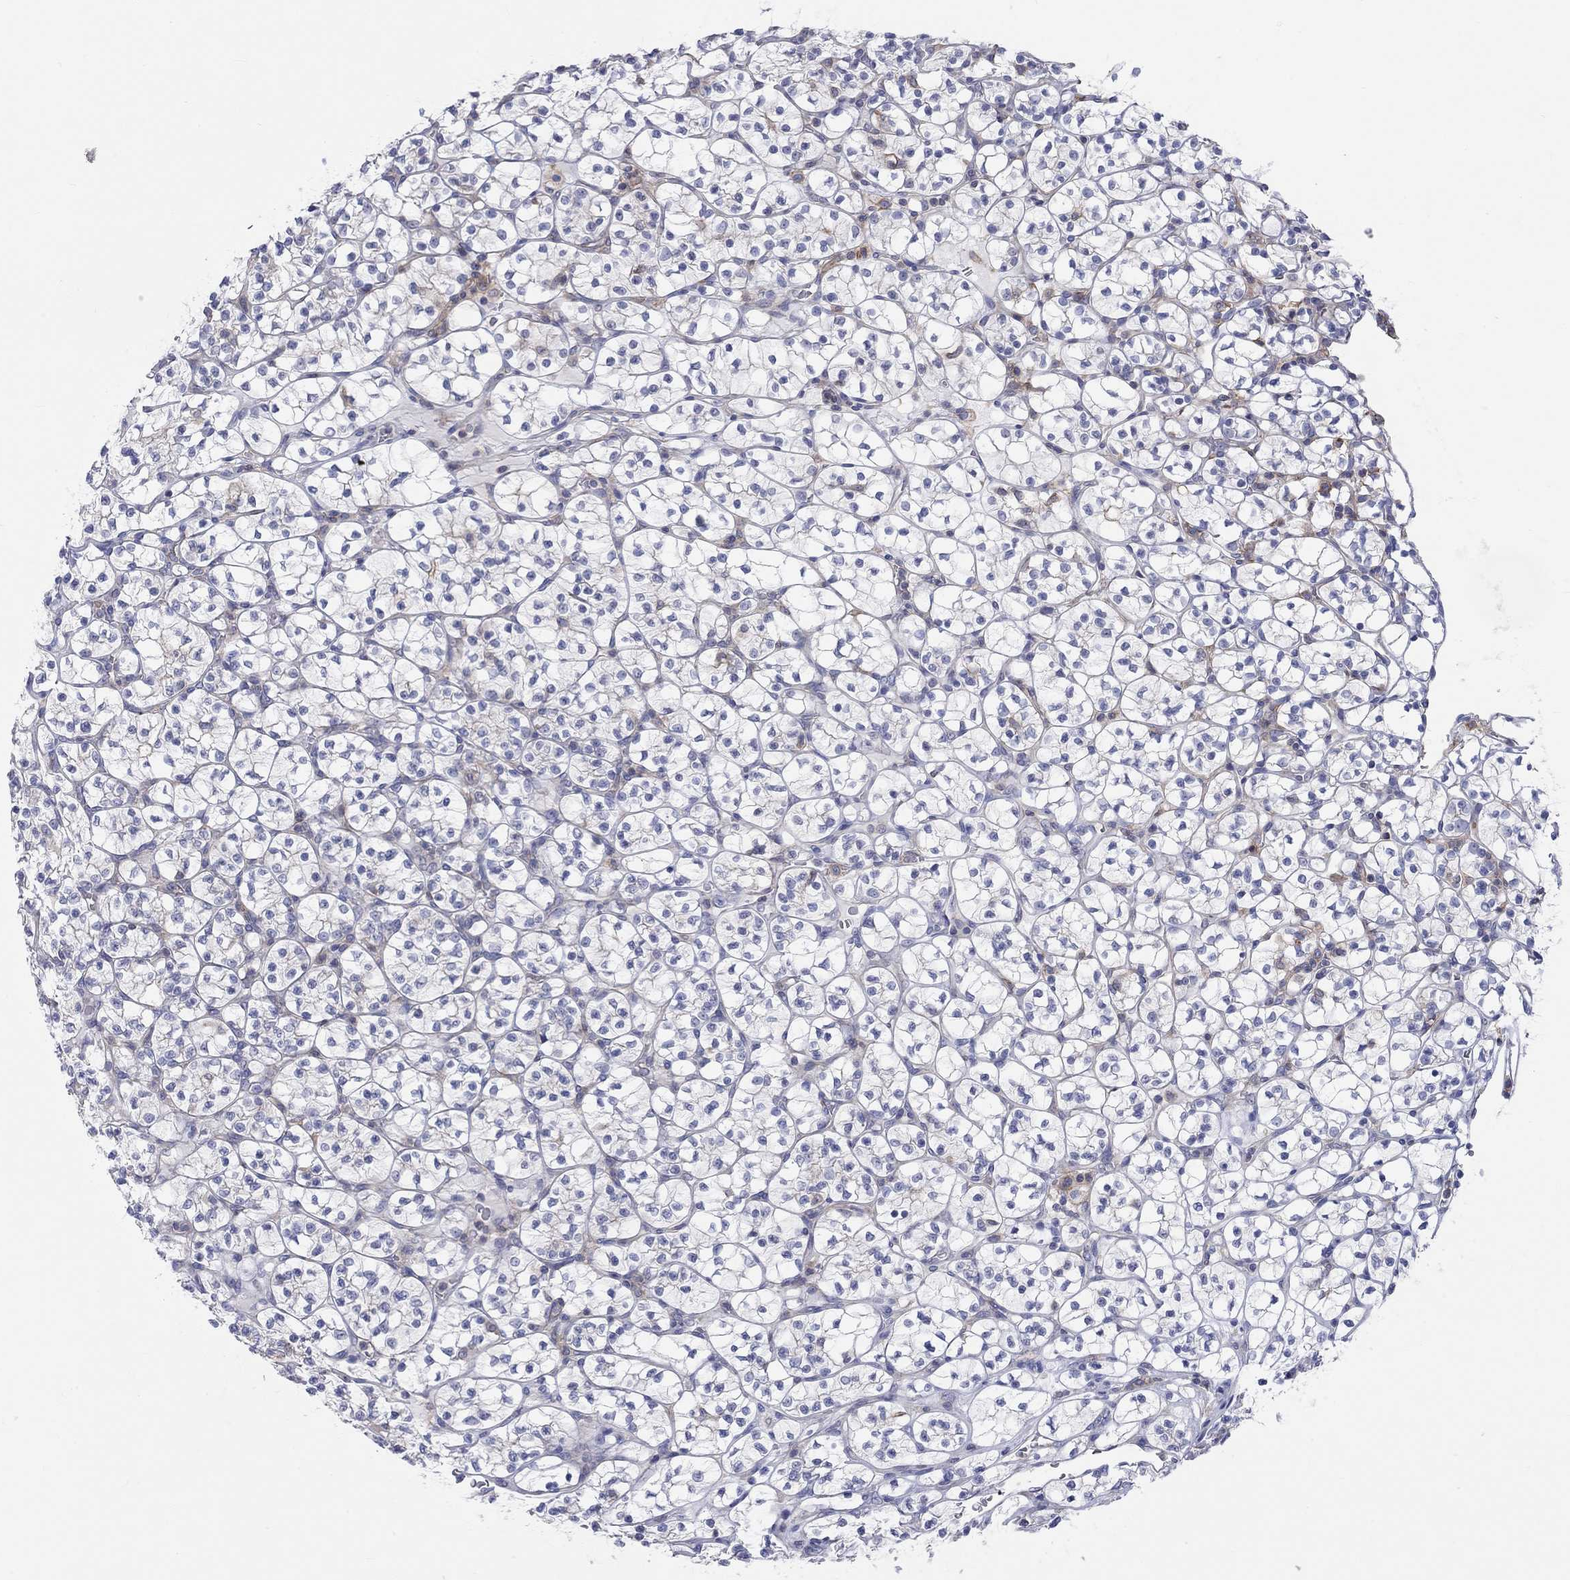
{"staining": {"intensity": "negative", "quantity": "none", "location": "none"}, "tissue": "renal cancer", "cell_type": "Tumor cells", "image_type": "cancer", "snomed": [{"axis": "morphology", "description": "Adenocarcinoma, NOS"}, {"axis": "topography", "description": "Kidney"}], "caption": "An immunohistochemistry (IHC) histopathology image of renal adenocarcinoma is shown. There is no staining in tumor cells of renal adenocarcinoma. Nuclei are stained in blue.", "gene": "PCDHGA10", "patient": {"sex": "female", "age": 89}}